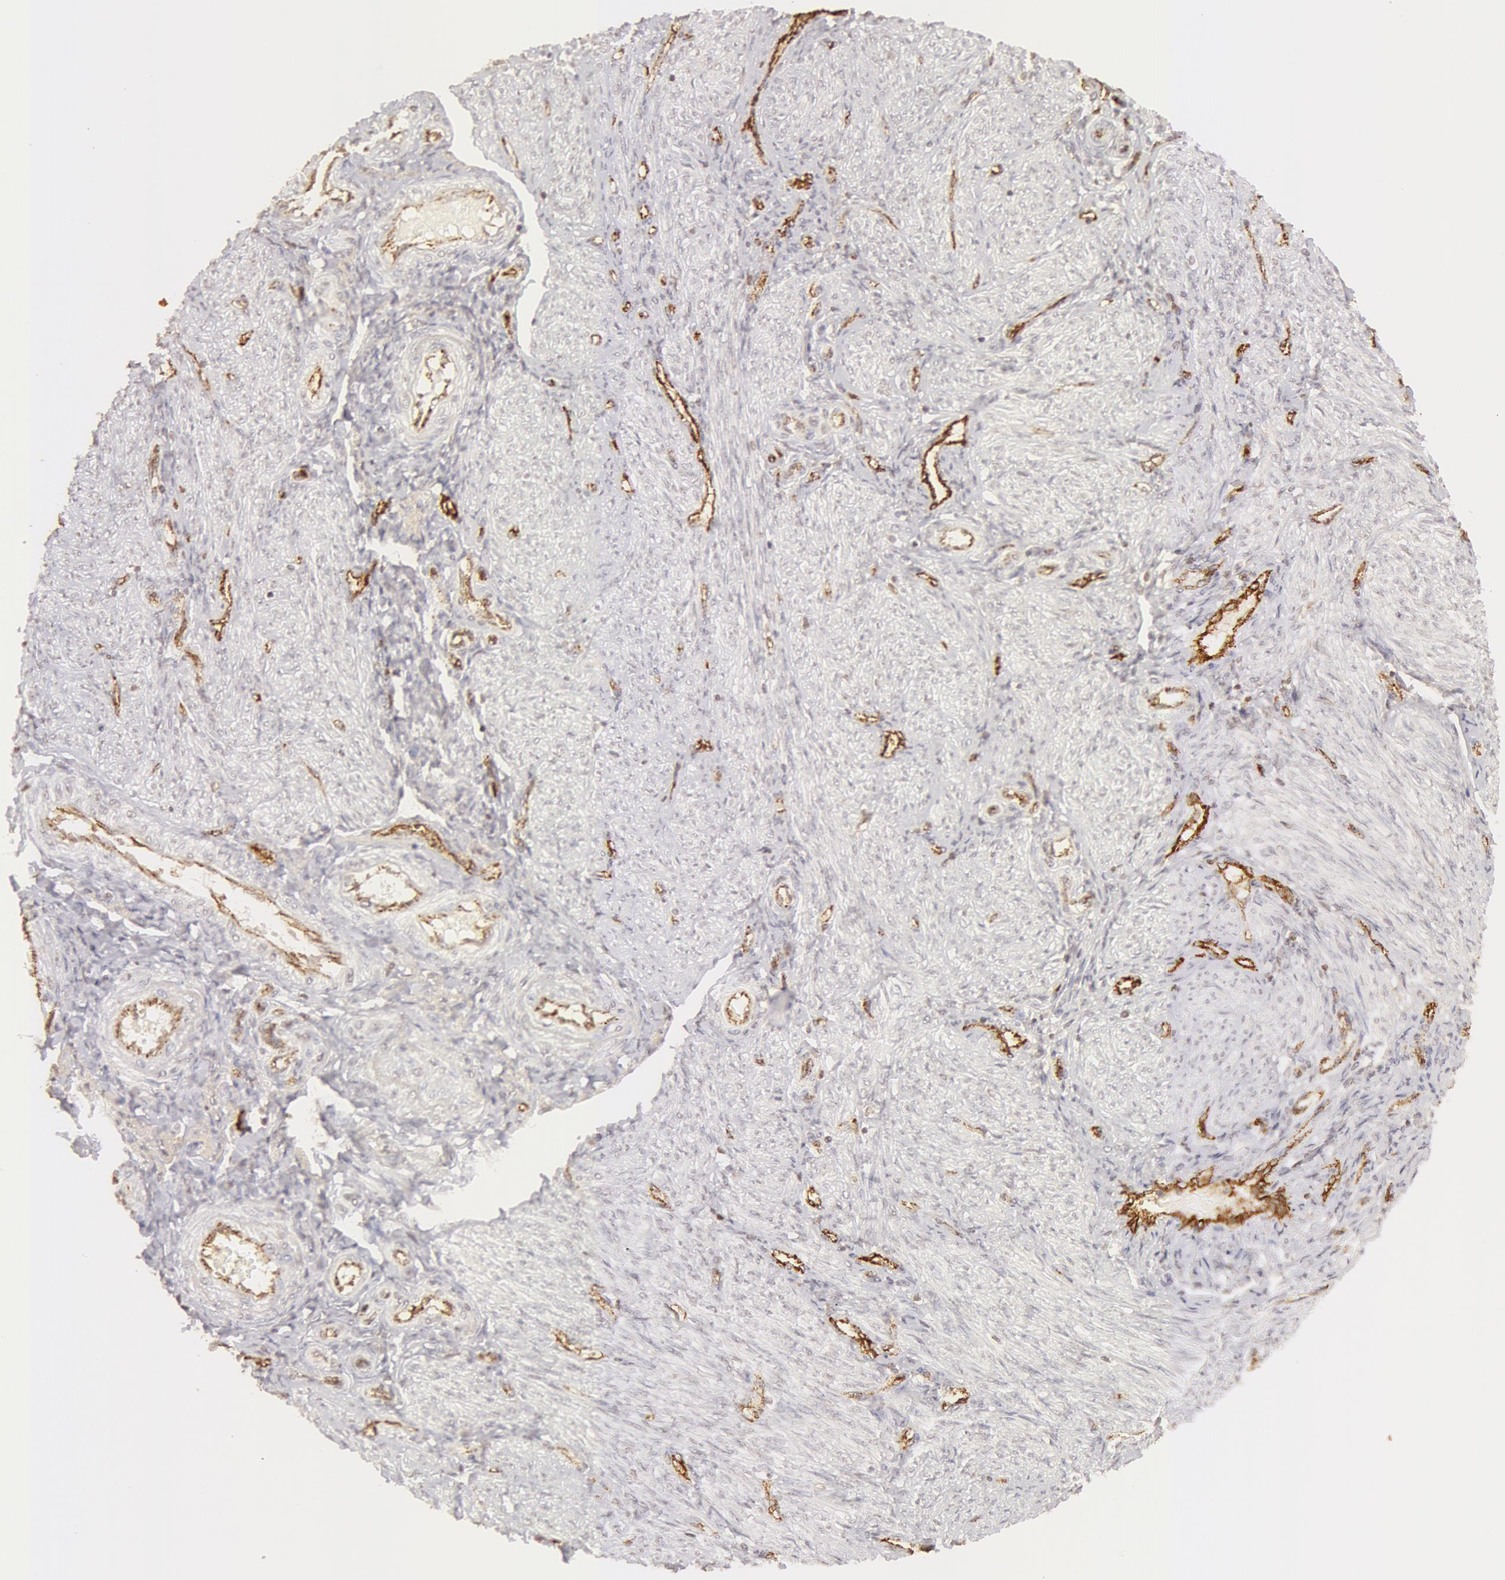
{"staining": {"intensity": "negative", "quantity": "none", "location": "none"}, "tissue": "endometrium", "cell_type": "Cells in endometrial stroma", "image_type": "normal", "snomed": [{"axis": "morphology", "description": "Normal tissue, NOS"}, {"axis": "topography", "description": "Endometrium"}], "caption": "High magnification brightfield microscopy of unremarkable endometrium stained with DAB (brown) and counterstained with hematoxylin (blue): cells in endometrial stroma show no significant expression. (DAB immunohistochemistry (IHC), high magnification).", "gene": "VWF", "patient": {"sex": "female", "age": 36}}